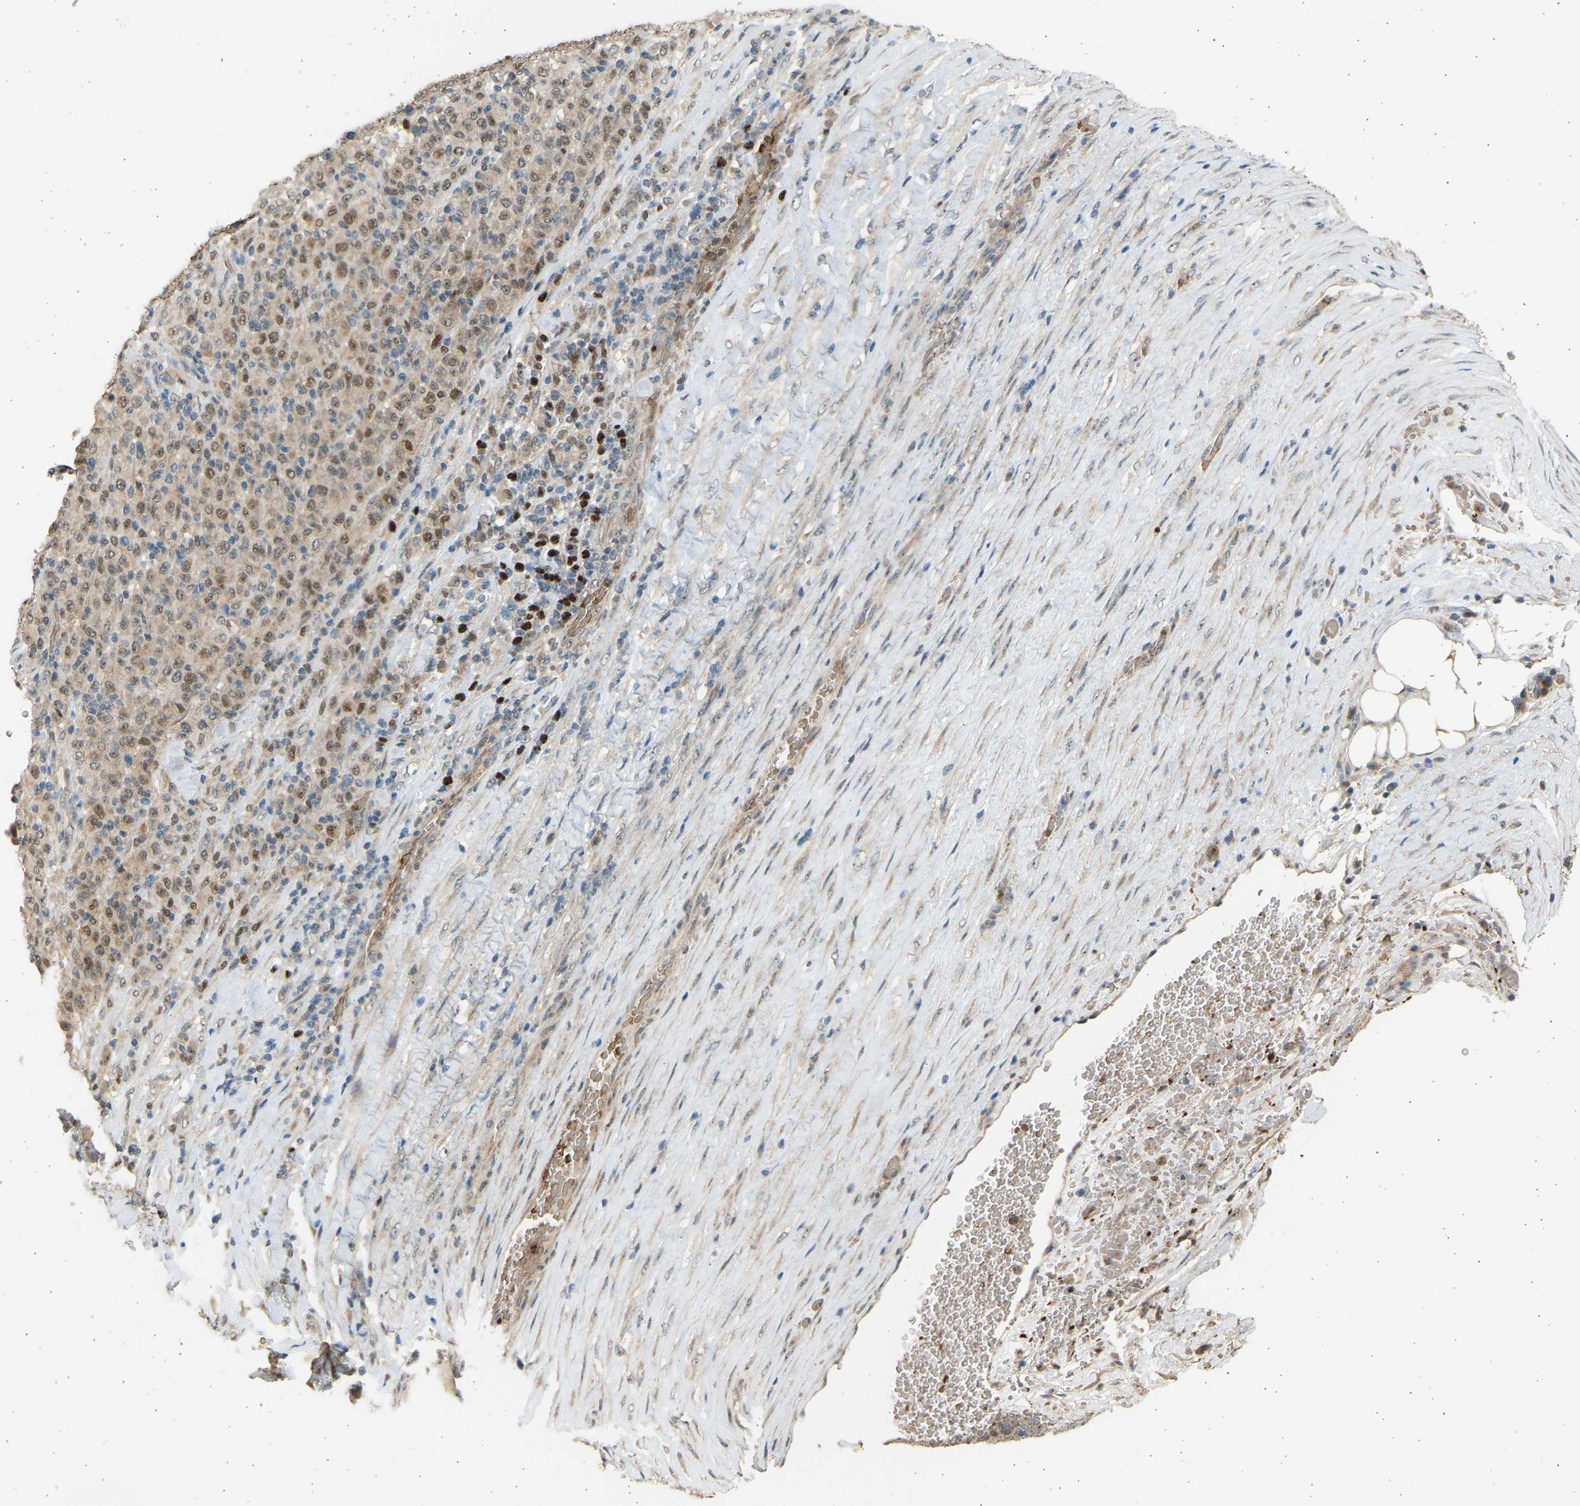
{"staining": {"intensity": "moderate", "quantity": ">75%", "location": "nuclear"}, "tissue": "melanoma", "cell_type": "Tumor cells", "image_type": "cancer", "snomed": [{"axis": "morphology", "description": "Malignant melanoma, Metastatic site"}, {"axis": "topography", "description": "Pancreas"}], "caption": "A high-resolution photomicrograph shows IHC staining of malignant melanoma (metastatic site), which reveals moderate nuclear expression in approximately >75% of tumor cells. The protein of interest is stained brown, and the nuclei are stained in blue (DAB (3,3'-diaminobenzidine) IHC with brightfield microscopy, high magnification).", "gene": "BIRC2", "patient": {"sex": "female", "age": 30}}